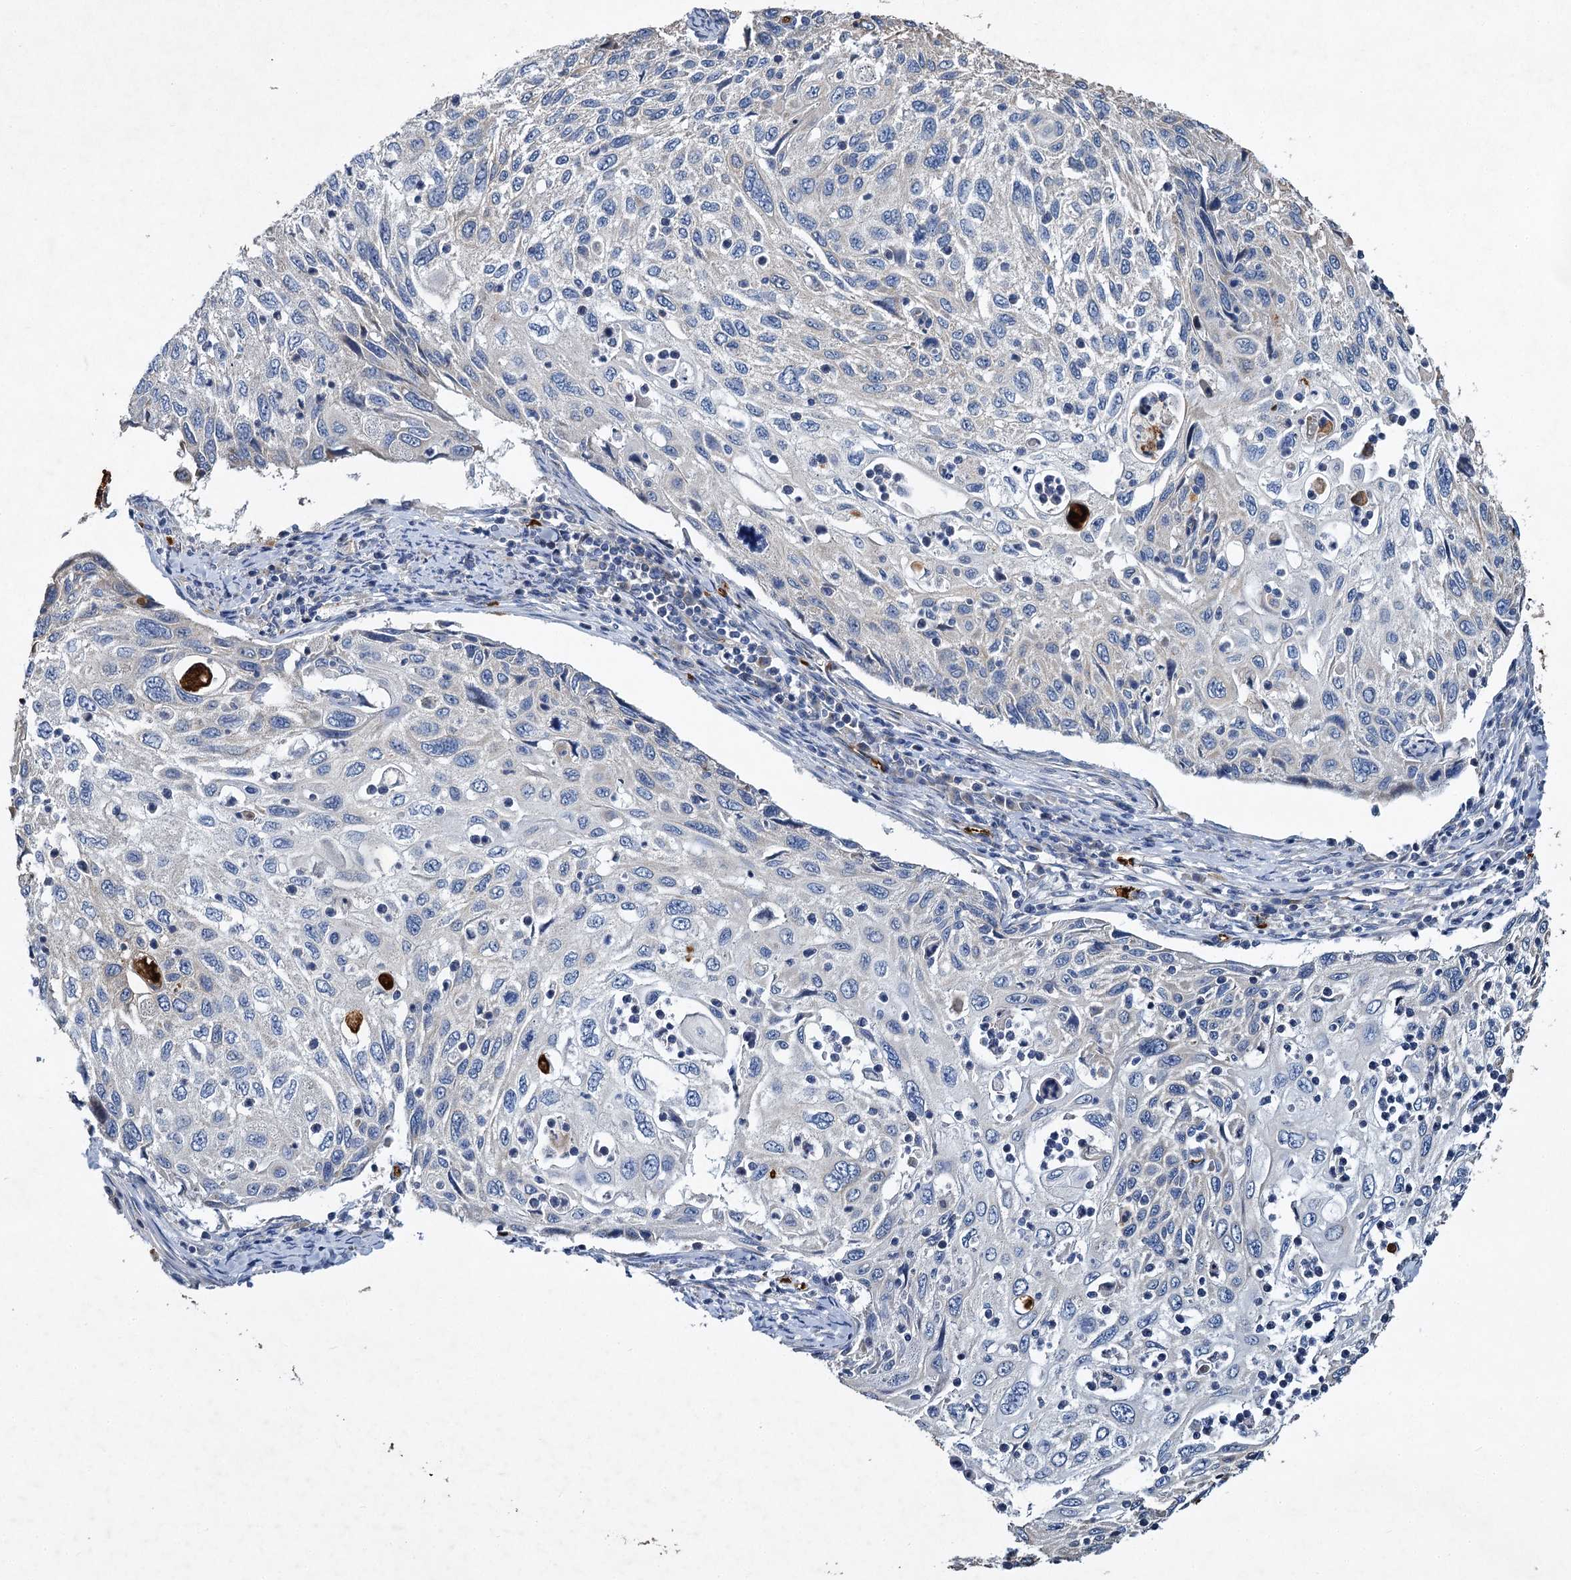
{"staining": {"intensity": "weak", "quantity": "<25%", "location": "cytoplasmic/membranous"}, "tissue": "cervical cancer", "cell_type": "Tumor cells", "image_type": "cancer", "snomed": [{"axis": "morphology", "description": "Squamous cell carcinoma, NOS"}, {"axis": "topography", "description": "Cervix"}], "caption": "Immunohistochemical staining of cervical cancer exhibits no significant expression in tumor cells.", "gene": "BCS1L", "patient": {"sex": "female", "age": 70}}